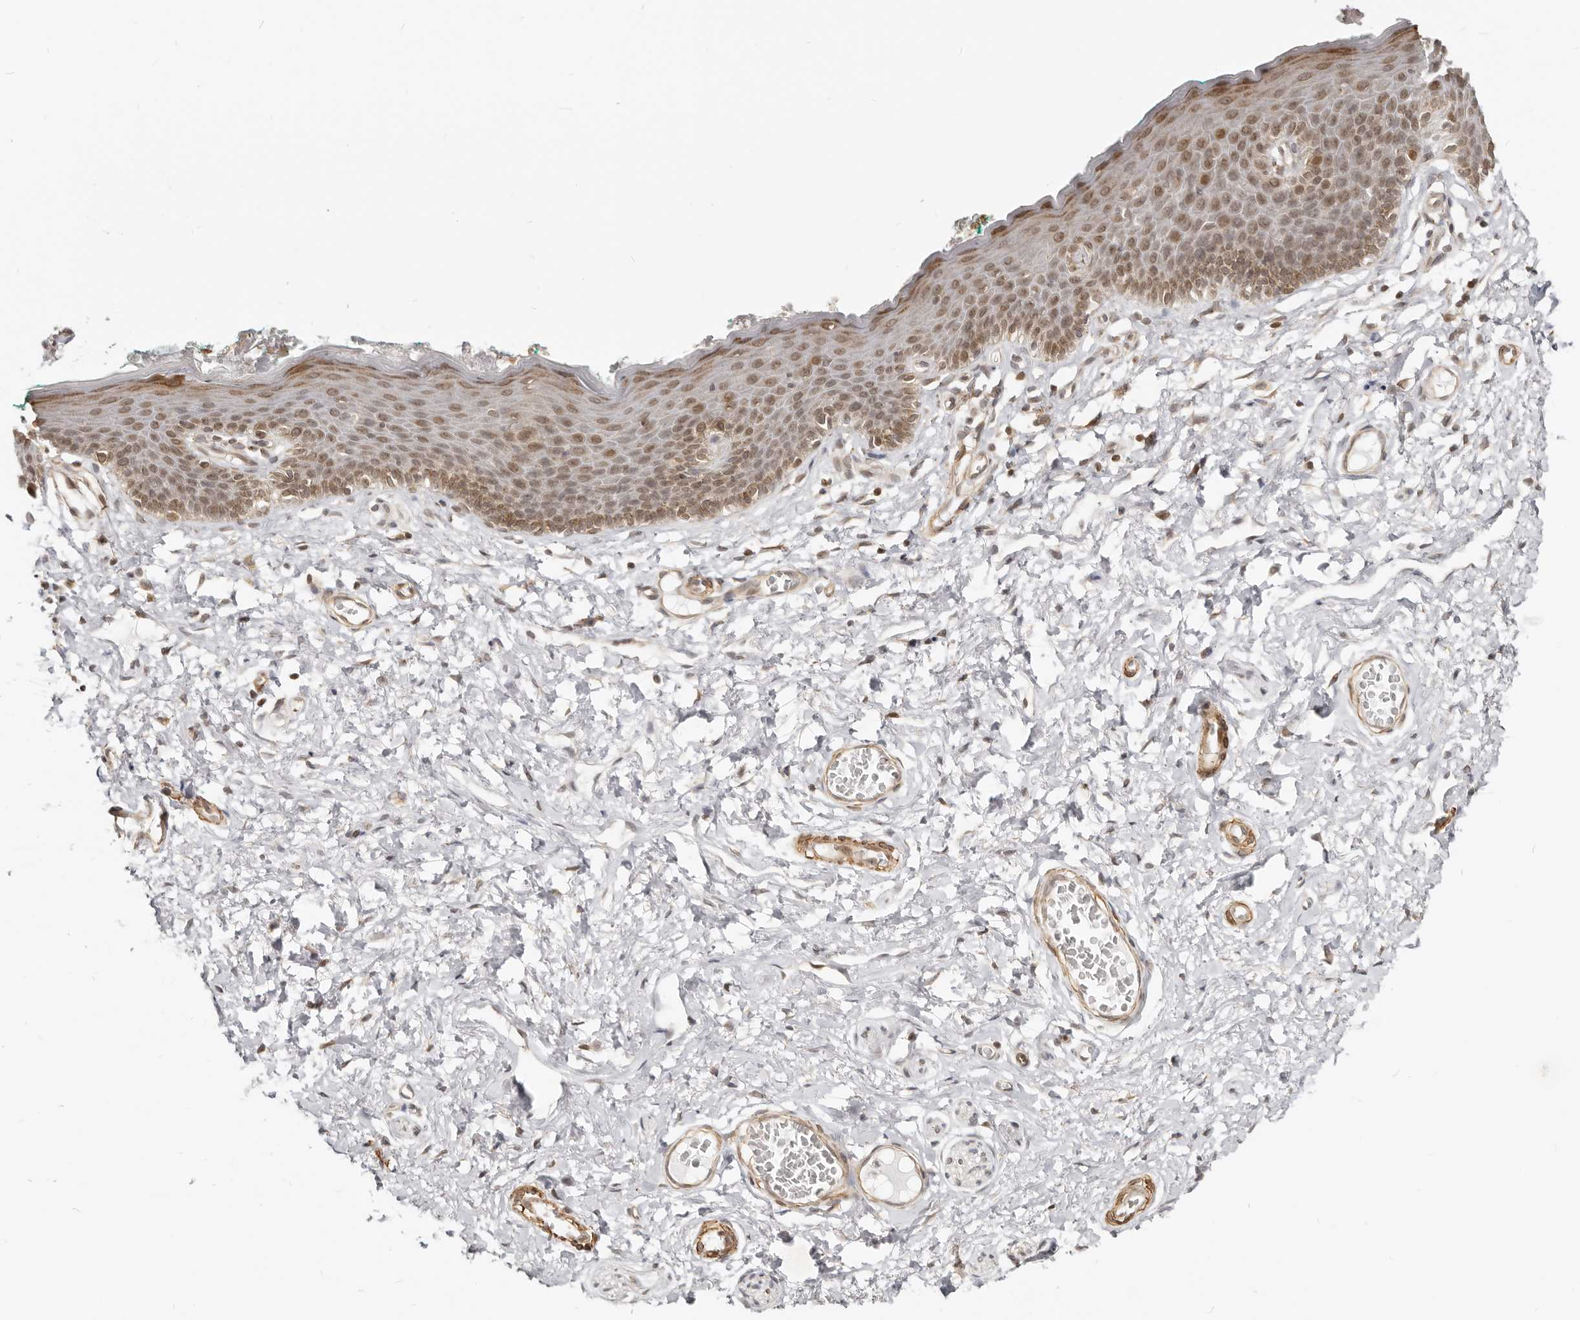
{"staining": {"intensity": "moderate", "quantity": ">75%", "location": "cytoplasmic/membranous,nuclear"}, "tissue": "skin", "cell_type": "Epidermal cells", "image_type": "normal", "snomed": [{"axis": "morphology", "description": "Normal tissue, NOS"}, {"axis": "topography", "description": "Vulva"}], "caption": "Immunohistochemistry histopathology image of normal skin: skin stained using immunohistochemistry (IHC) displays medium levels of moderate protein expression localized specifically in the cytoplasmic/membranous,nuclear of epidermal cells, appearing as a cytoplasmic/membranous,nuclear brown color.", "gene": "NUP153", "patient": {"sex": "female", "age": 66}}